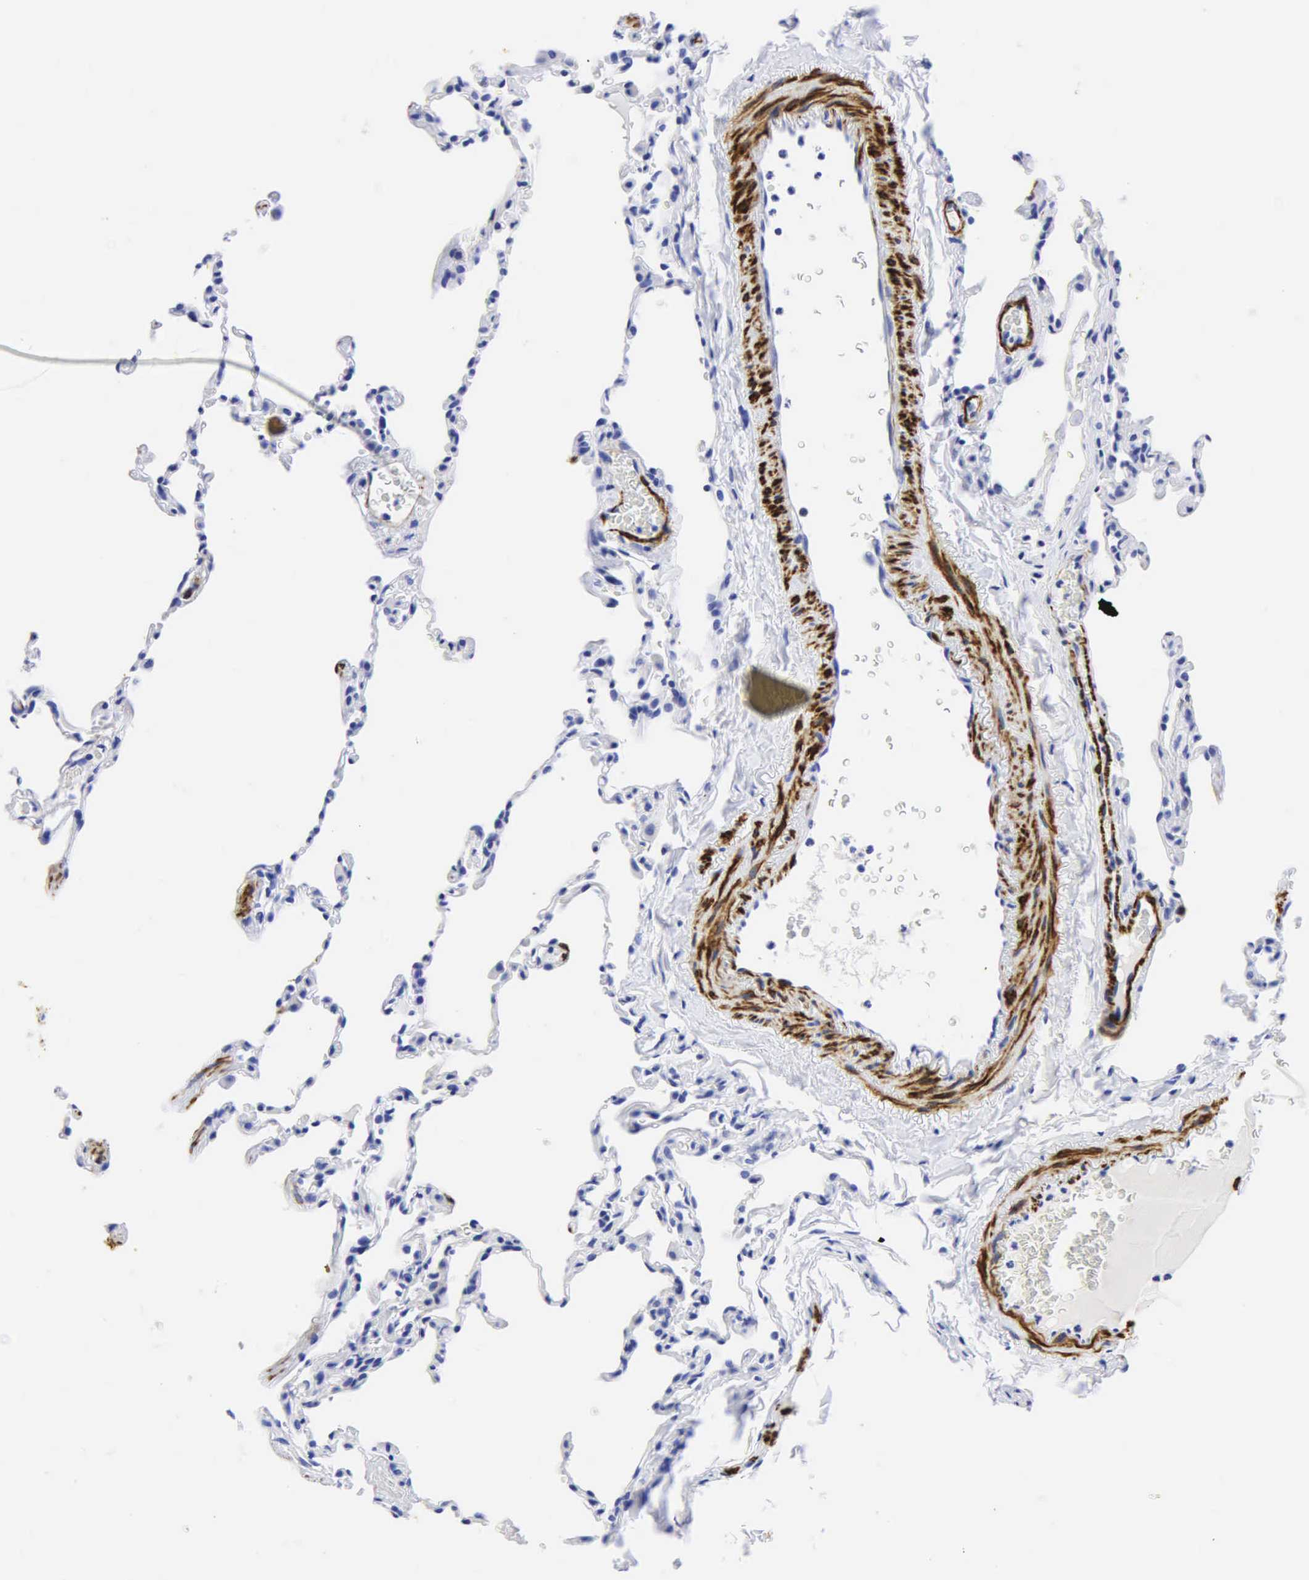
{"staining": {"intensity": "negative", "quantity": "none", "location": "none"}, "tissue": "lung", "cell_type": "Alveolar cells", "image_type": "normal", "snomed": [{"axis": "morphology", "description": "Normal tissue, NOS"}, {"axis": "topography", "description": "Lung"}], "caption": "Protein analysis of unremarkable lung exhibits no significant positivity in alveolar cells. (Stains: DAB IHC with hematoxylin counter stain, Microscopy: brightfield microscopy at high magnification).", "gene": "DES", "patient": {"sex": "female", "age": 61}}